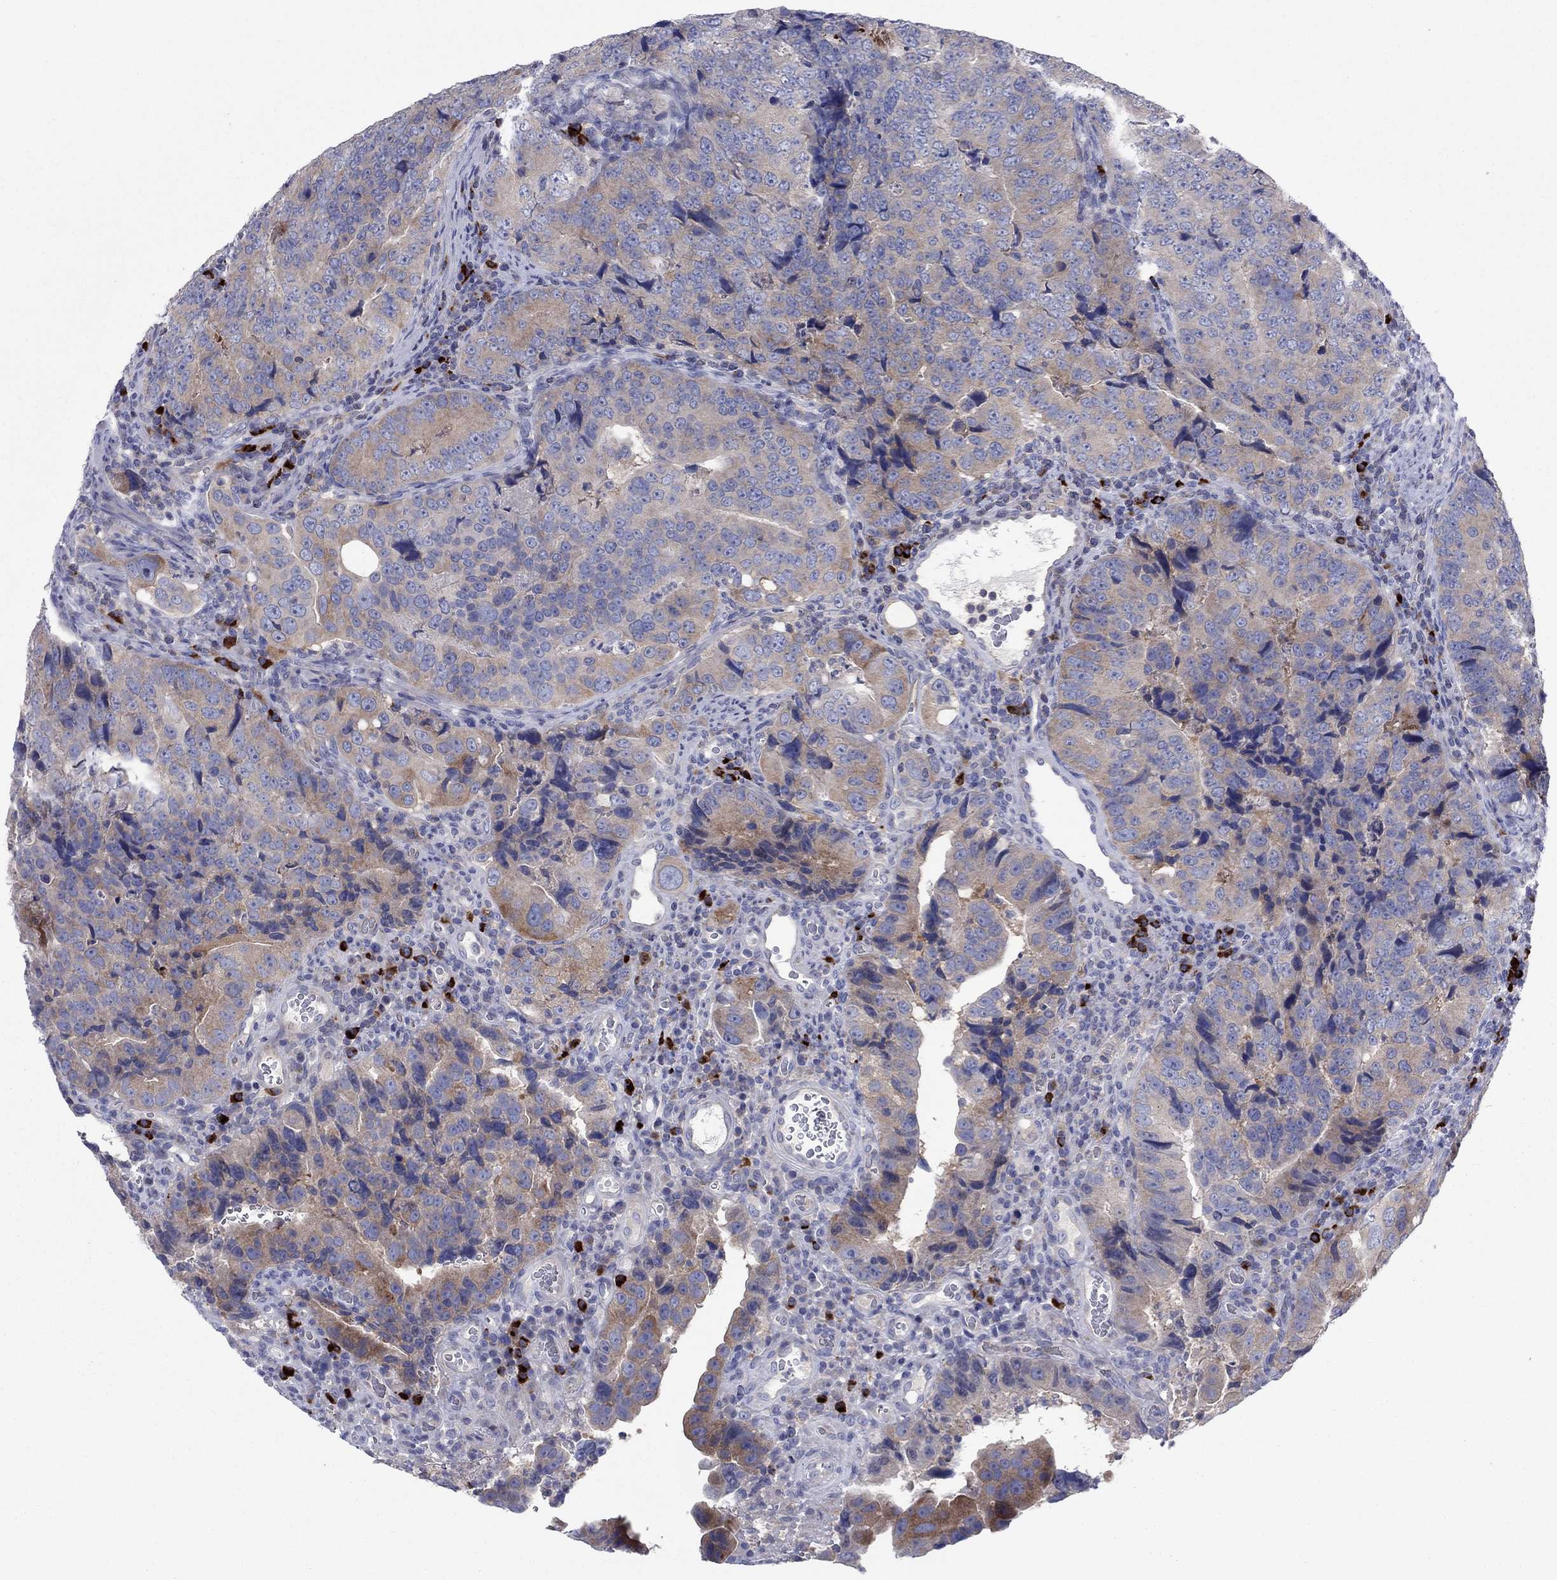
{"staining": {"intensity": "moderate", "quantity": "<25%", "location": "cytoplasmic/membranous"}, "tissue": "colorectal cancer", "cell_type": "Tumor cells", "image_type": "cancer", "snomed": [{"axis": "morphology", "description": "Adenocarcinoma, NOS"}, {"axis": "topography", "description": "Colon"}], "caption": "This is a histology image of immunohistochemistry (IHC) staining of colorectal cancer, which shows moderate expression in the cytoplasmic/membranous of tumor cells.", "gene": "PVR", "patient": {"sex": "female", "age": 72}}